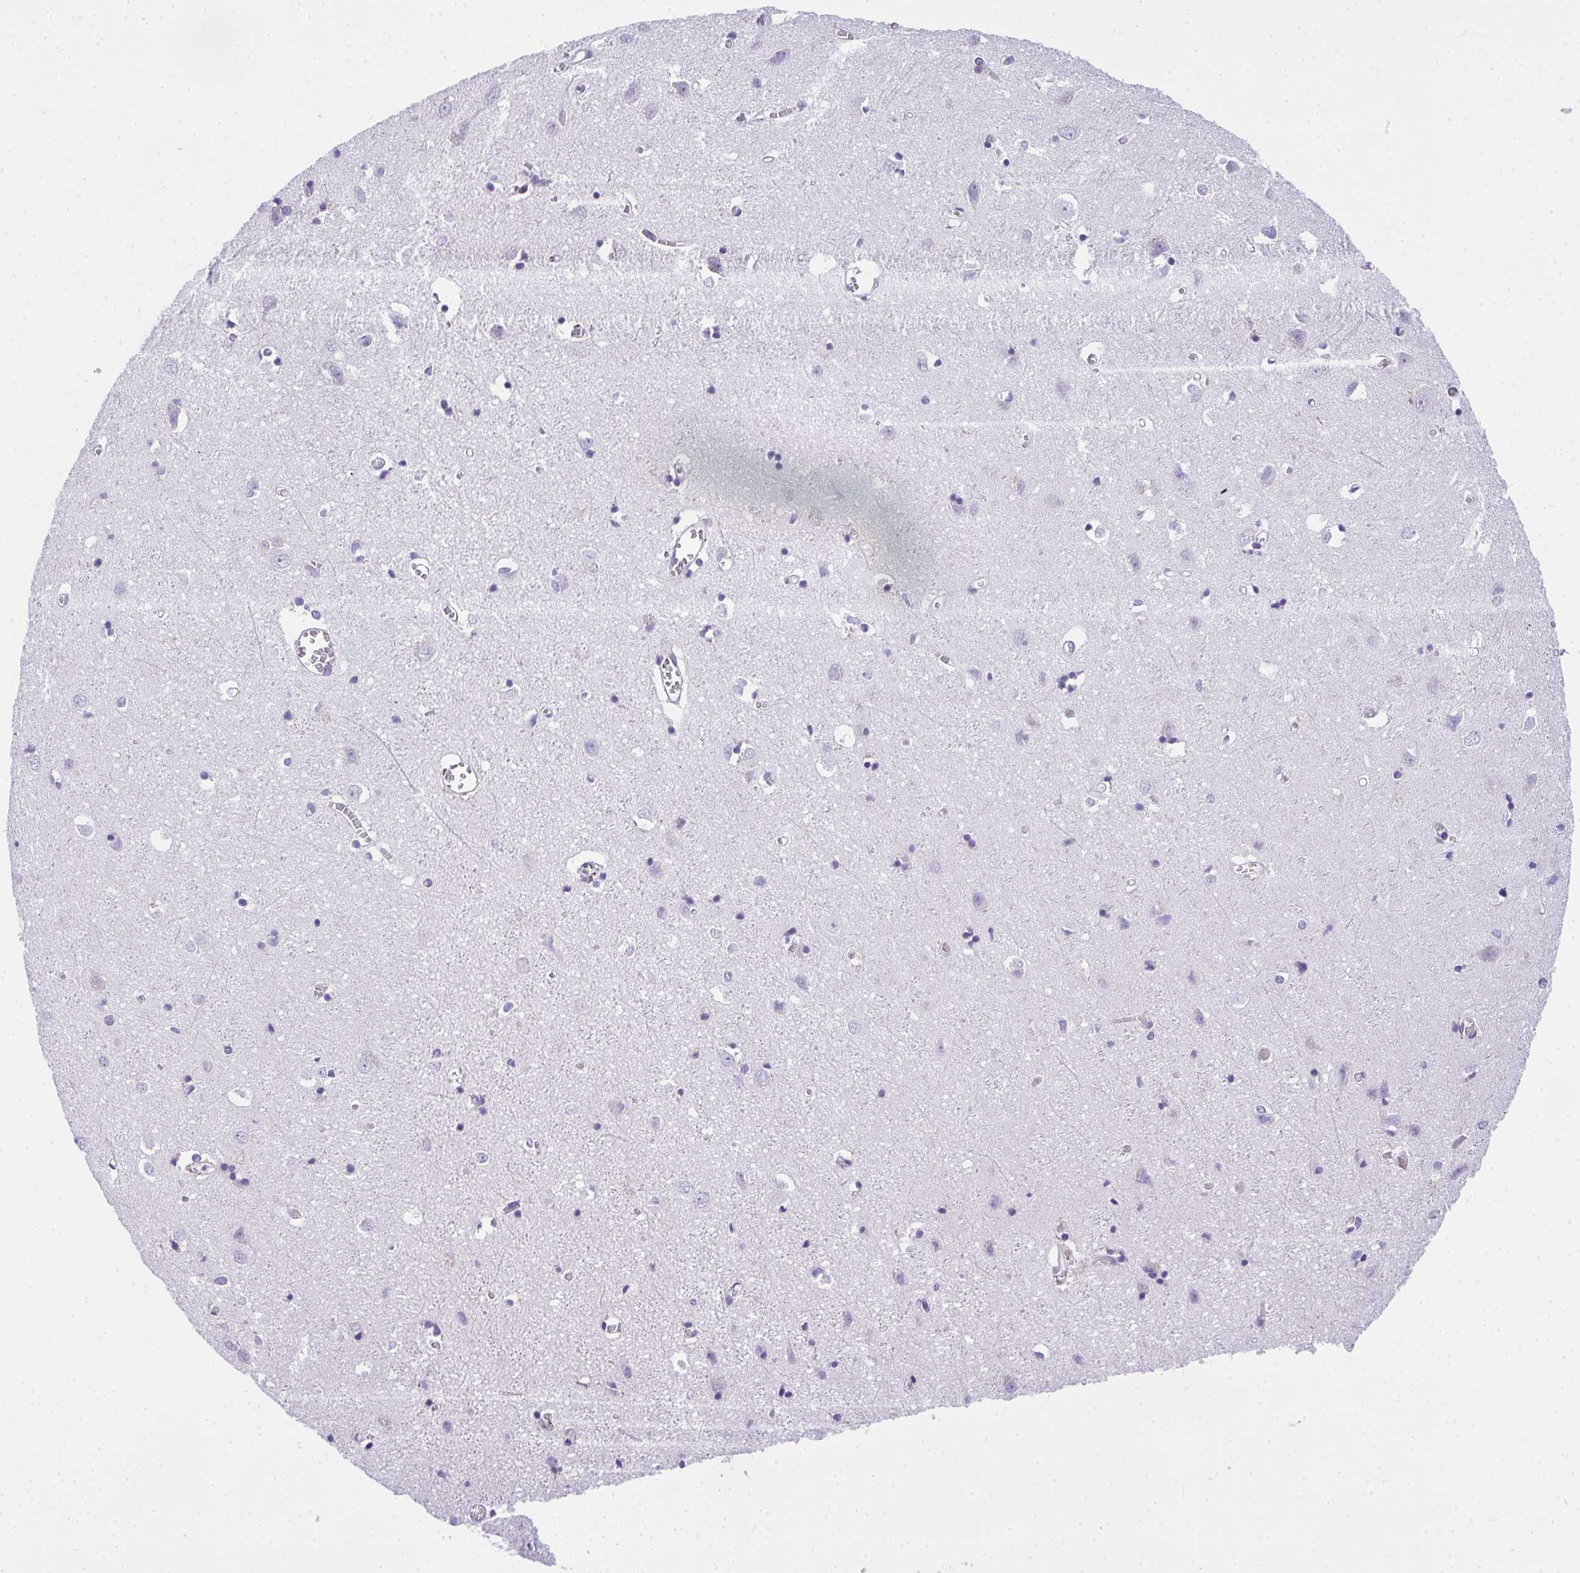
{"staining": {"intensity": "negative", "quantity": "none", "location": "none"}, "tissue": "cerebral cortex", "cell_type": "Endothelial cells", "image_type": "normal", "snomed": [{"axis": "morphology", "description": "Normal tissue, NOS"}, {"axis": "topography", "description": "Cerebral cortex"}], "caption": "Endothelial cells are negative for brown protein staining in benign cerebral cortex.", "gene": "ADRA2C", "patient": {"sex": "male", "age": 70}}